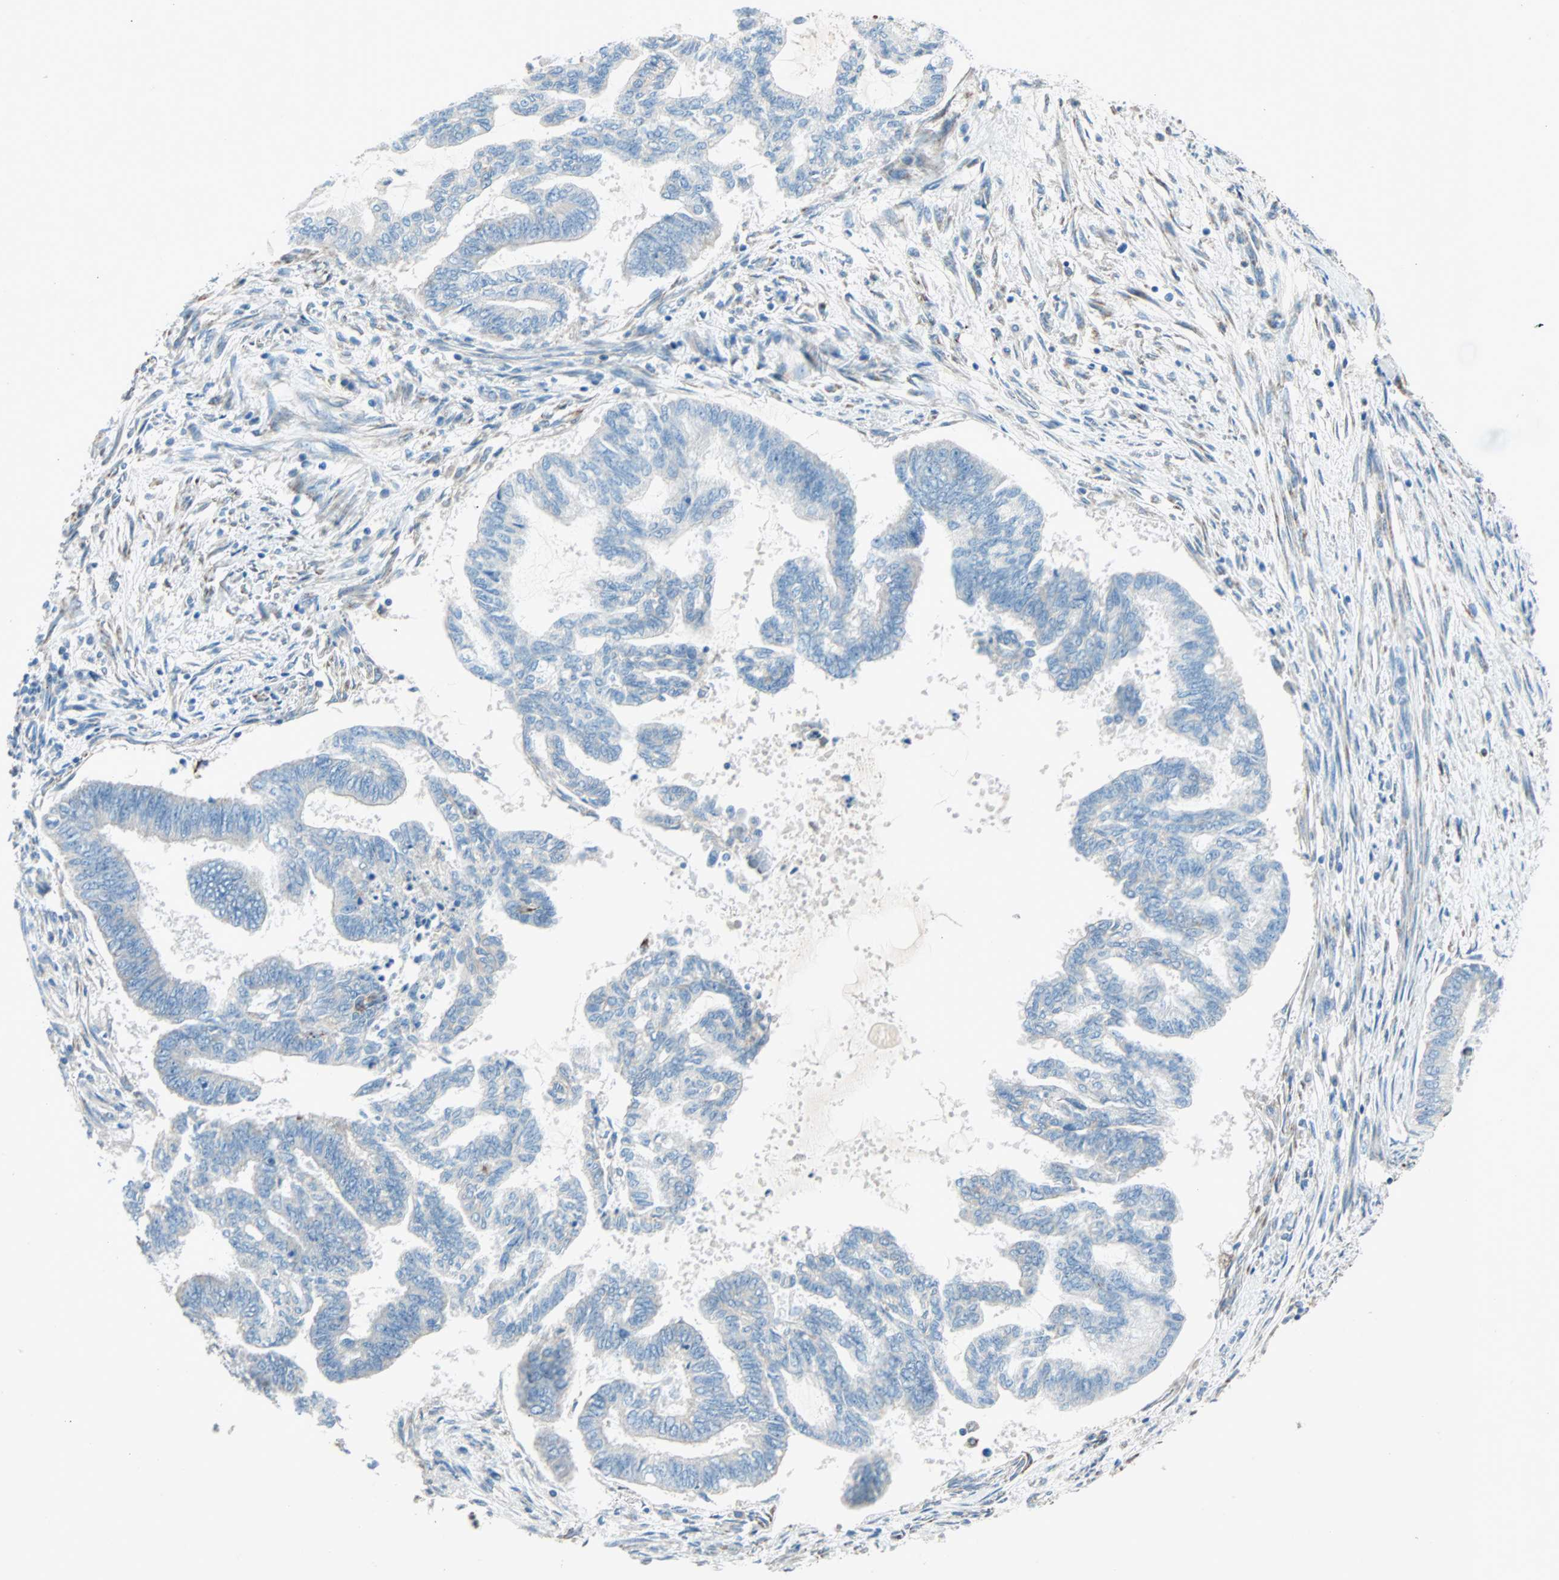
{"staining": {"intensity": "weak", "quantity": ">75%", "location": "cytoplasmic/membranous"}, "tissue": "endometrial cancer", "cell_type": "Tumor cells", "image_type": "cancer", "snomed": [{"axis": "morphology", "description": "Adenocarcinoma, NOS"}, {"axis": "topography", "description": "Endometrium"}], "caption": "Immunohistochemistry (IHC) of endometrial adenocarcinoma demonstrates low levels of weak cytoplasmic/membranous expression in approximately >75% of tumor cells.", "gene": "LY6G6F", "patient": {"sex": "female", "age": 86}}